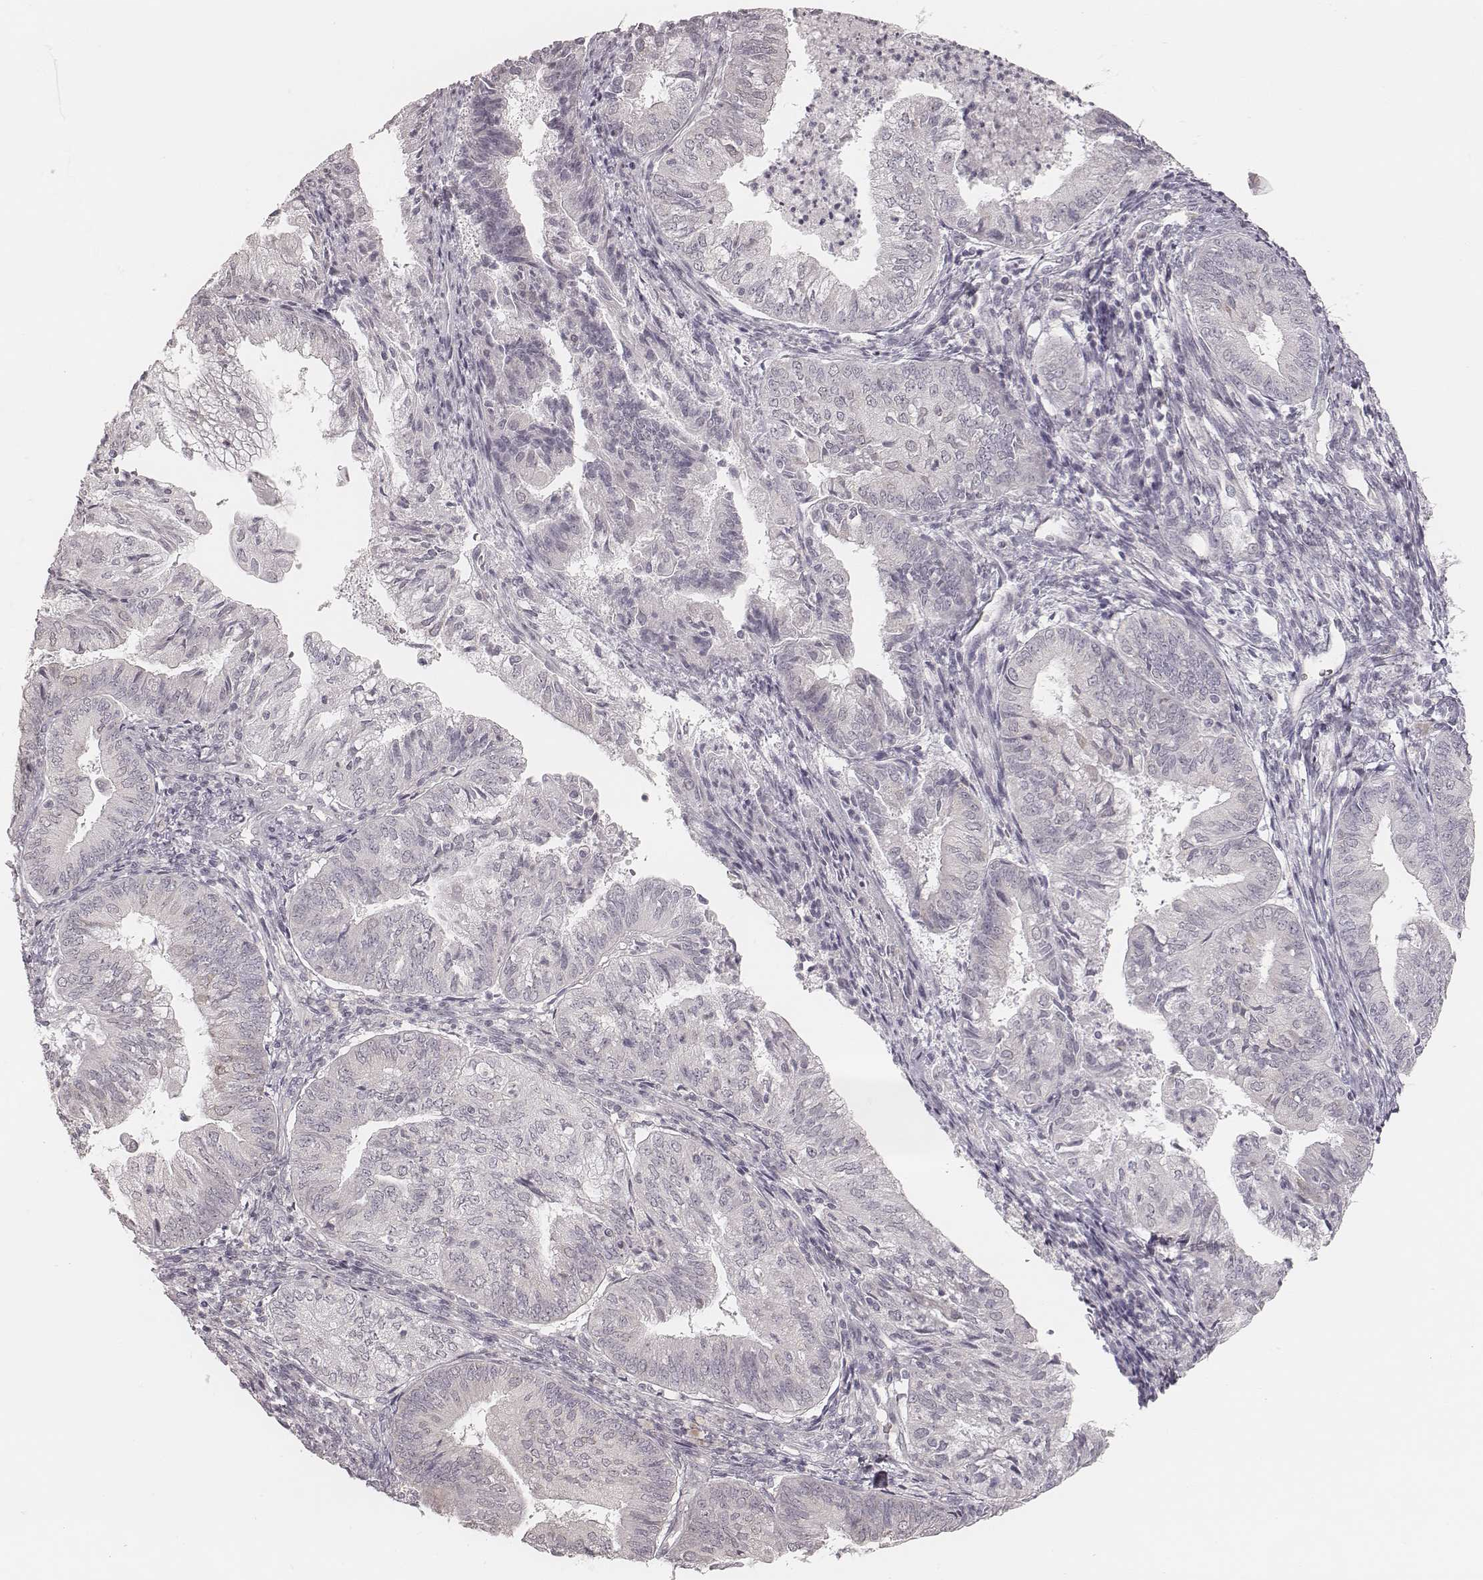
{"staining": {"intensity": "negative", "quantity": "none", "location": "none"}, "tissue": "endometrial cancer", "cell_type": "Tumor cells", "image_type": "cancer", "snomed": [{"axis": "morphology", "description": "Adenocarcinoma, NOS"}, {"axis": "topography", "description": "Endometrium"}], "caption": "This is a micrograph of immunohistochemistry (IHC) staining of endometrial cancer, which shows no expression in tumor cells.", "gene": "ACACB", "patient": {"sex": "female", "age": 55}}